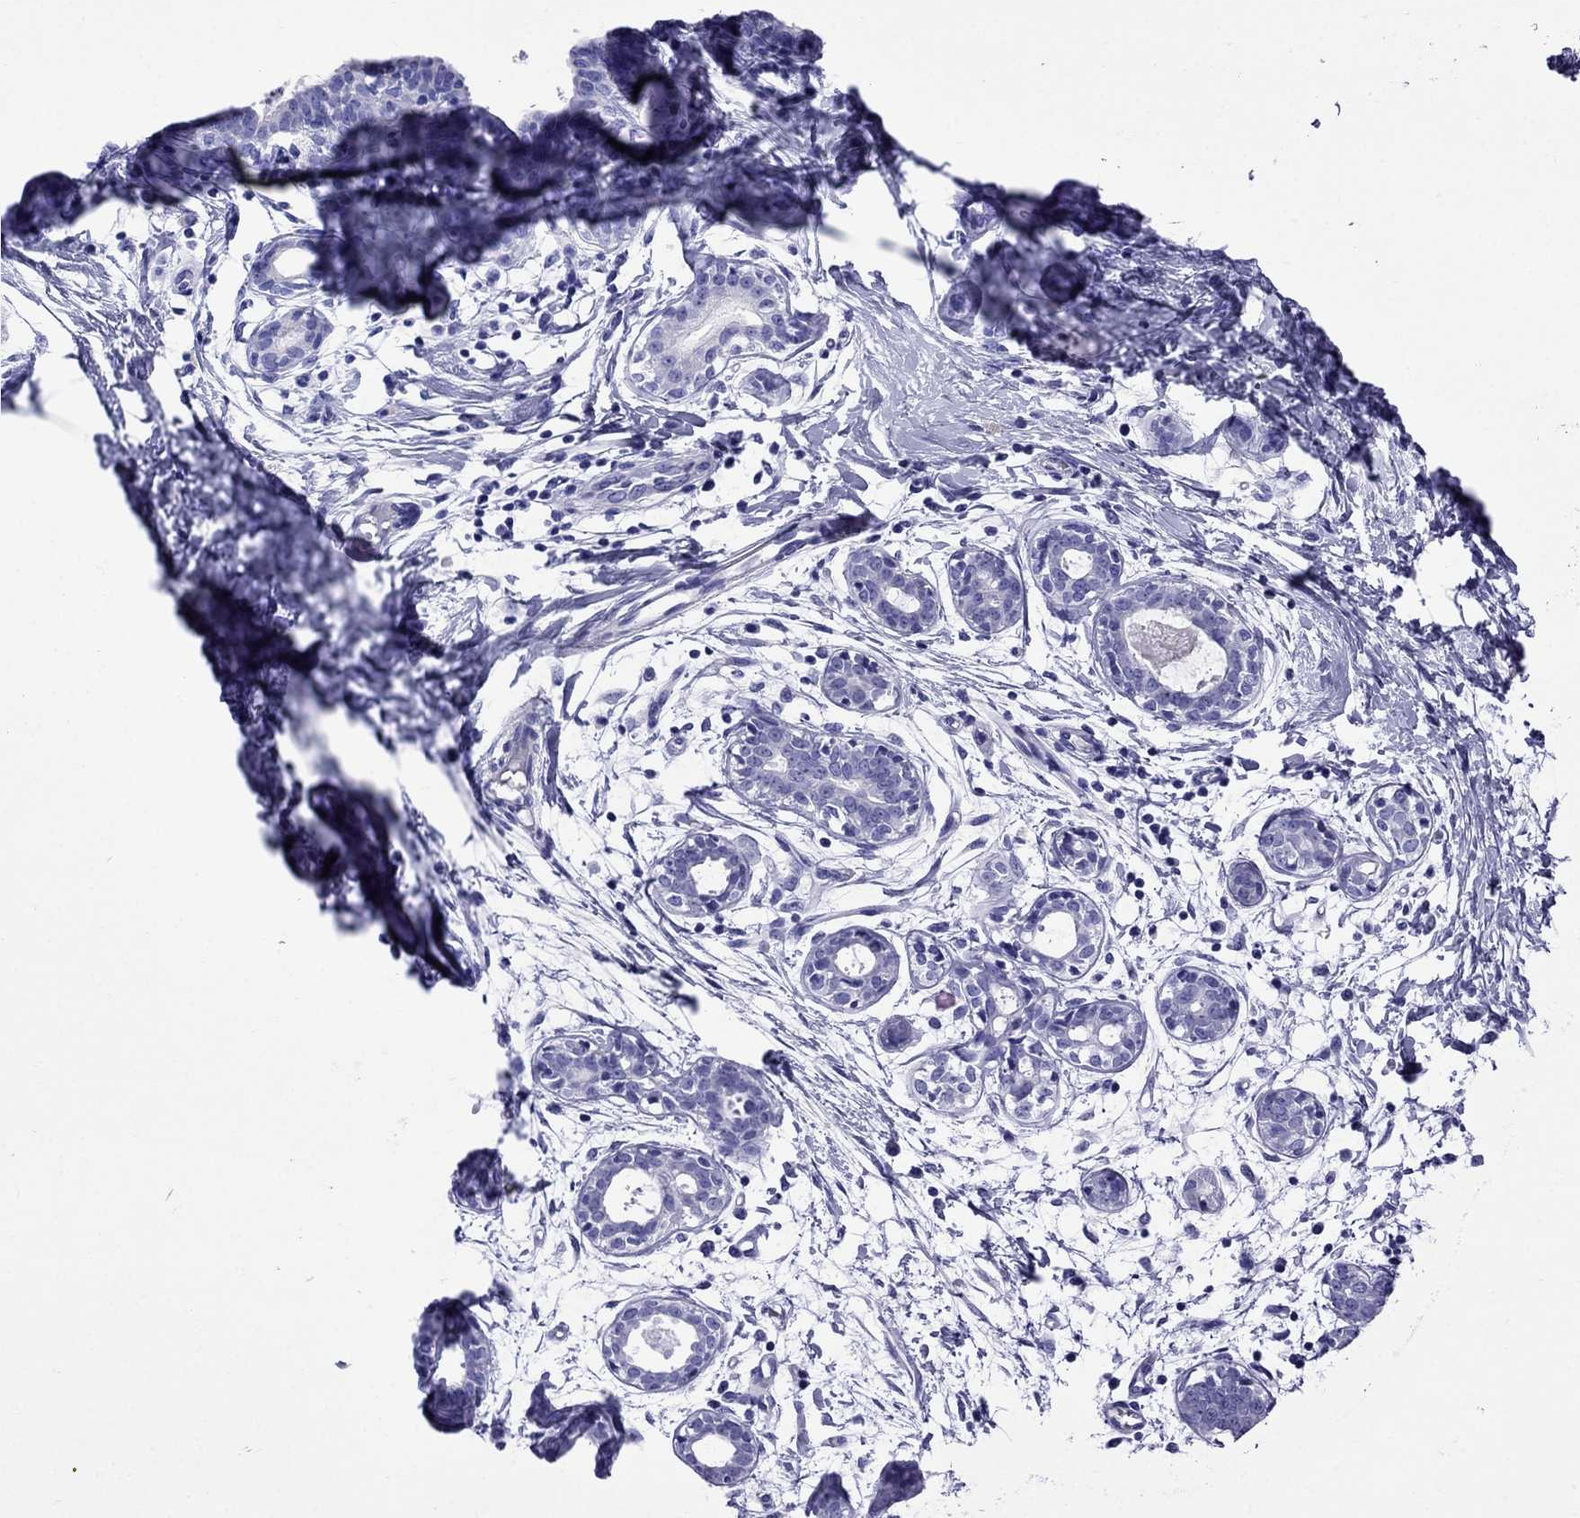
{"staining": {"intensity": "negative", "quantity": "none", "location": "none"}, "tissue": "breast", "cell_type": "Adipocytes", "image_type": "normal", "snomed": [{"axis": "morphology", "description": "Normal tissue, NOS"}, {"axis": "topography", "description": "Breast"}], "caption": "A high-resolution photomicrograph shows immunohistochemistry (IHC) staining of benign breast, which exhibits no significant staining in adipocytes.", "gene": "CRYBA1", "patient": {"sex": "female", "age": 37}}